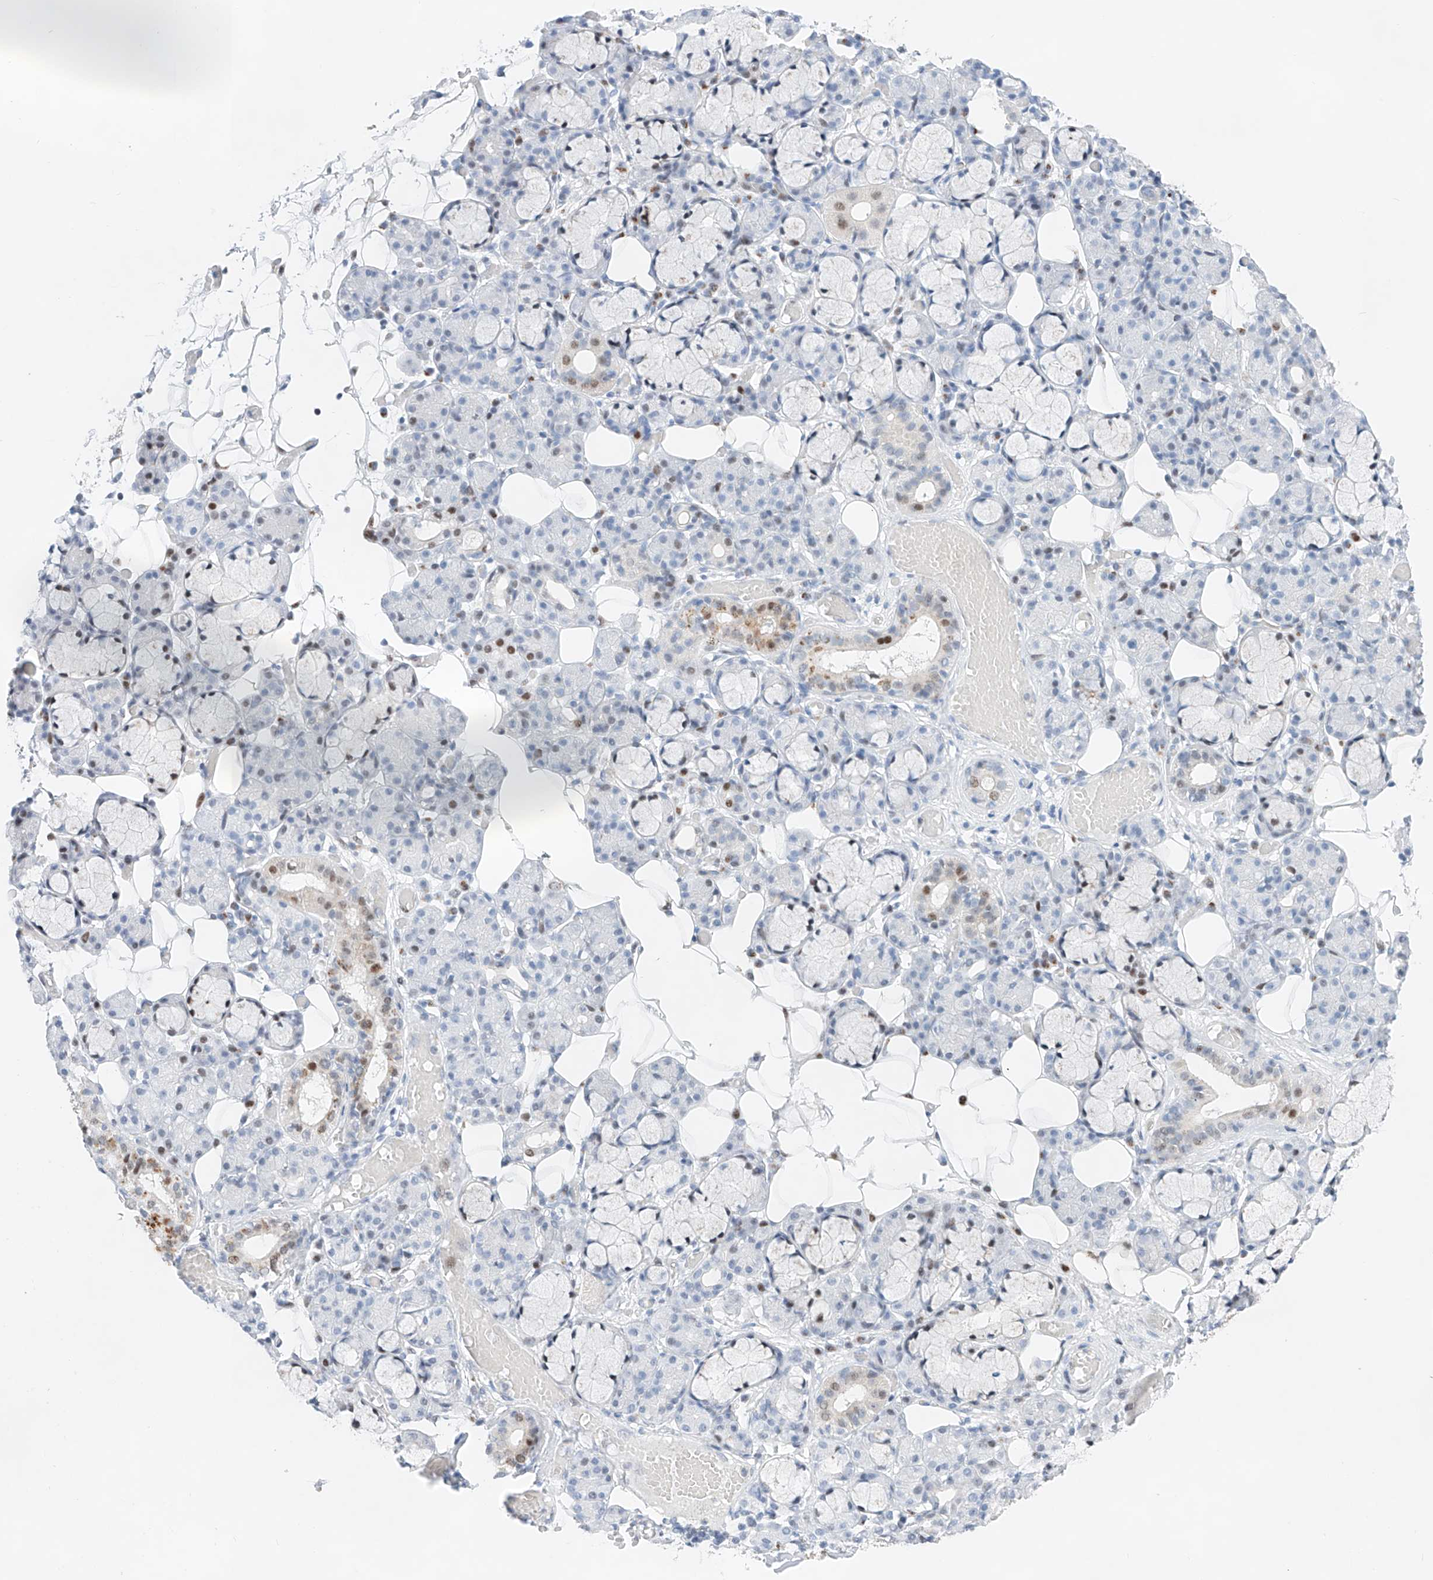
{"staining": {"intensity": "moderate", "quantity": "<25%", "location": "nuclear"}, "tissue": "salivary gland", "cell_type": "Glandular cells", "image_type": "normal", "snomed": [{"axis": "morphology", "description": "Normal tissue, NOS"}, {"axis": "topography", "description": "Salivary gland"}], "caption": "This photomicrograph displays benign salivary gland stained with IHC to label a protein in brown. The nuclear of glandular cells show moderate positivity for the protein. Nuclei are counter-stained blue.", "gene": "NT5C3B", "patient": {"sex": "male", "age": 63}}